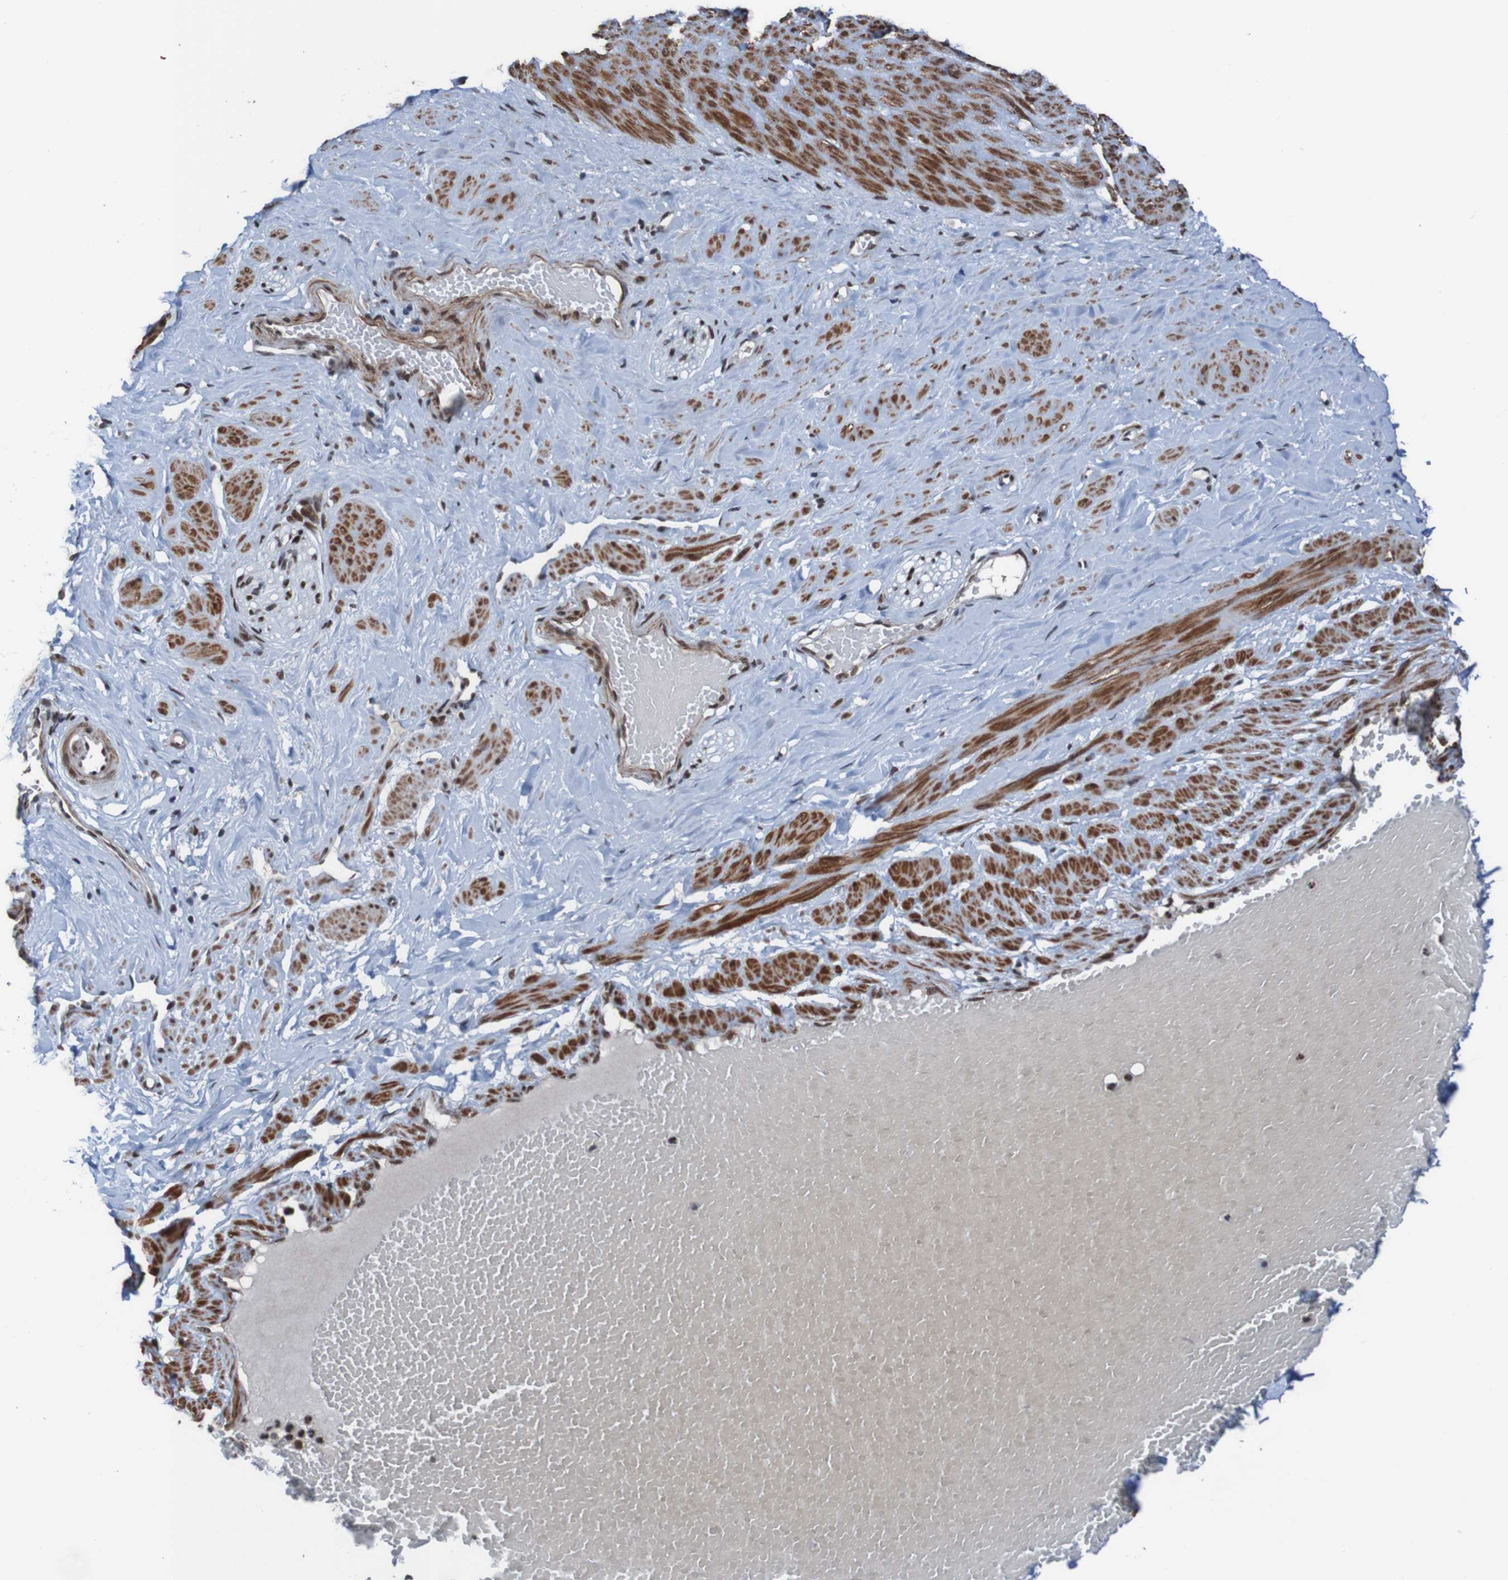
{"staining": {"intensity": "strong", "quantity": ">75%", "location": "nuclear"}, "tissue": "adipose tissue", "cell_type": "Adipocytes", "image_type": "normal", "snomed": [{"axis": "morphology", "description": "Normal tissue, NOS"}, {"axis": "topography", "description": "Soft tissue"}, {"axis": "topography", "description": "Vascular tissue"}], "caption": "Immunohistochemistry micrograph of benign adipose tissue: adipose tissue stained using immunohistochemistry reveals high levels of strong protein expression localized specifically in the nuclear of adipocytes, appearing as a nuclear brown color.", "gene": "PHF2", "patient": {"sex": "female", "age": 35}}